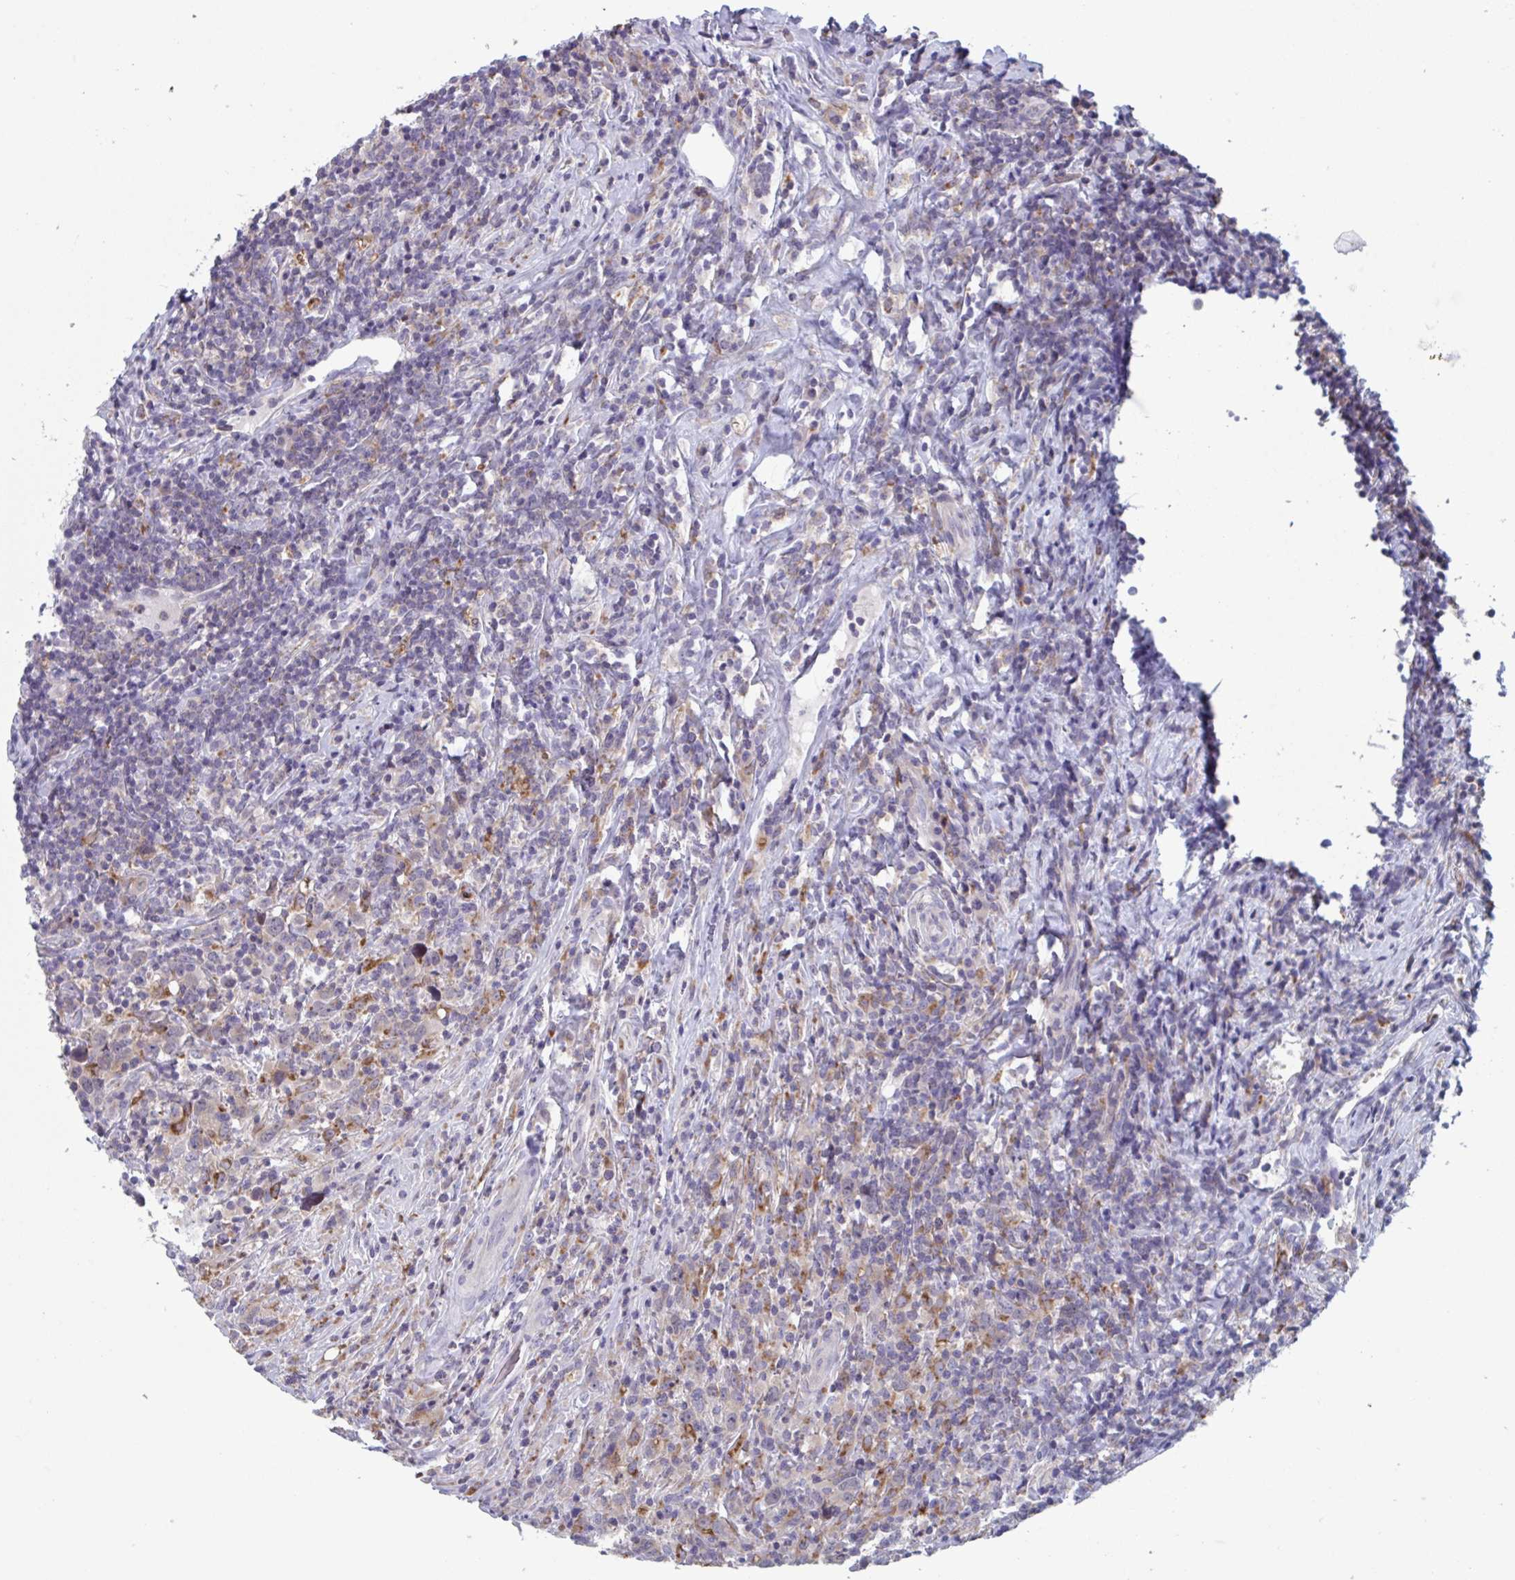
{"staining": {"intensity": "negative", "quantity": "none", "location": "none"}, "tissue": "lymphoma", "cell_type": "Tumor cells", "image_type": "cancer", "snomed": [{"axis": "morphology", "description": "Hodgkin's disease, NOS"}, {"axis": "topography", "description": "Lymph node"}], "caption": "Tumor cells are negative for brown protein staining in lymphoma.", "gene": "NIPSNAP1", "patient": {"sex": "female", "age": 18}}